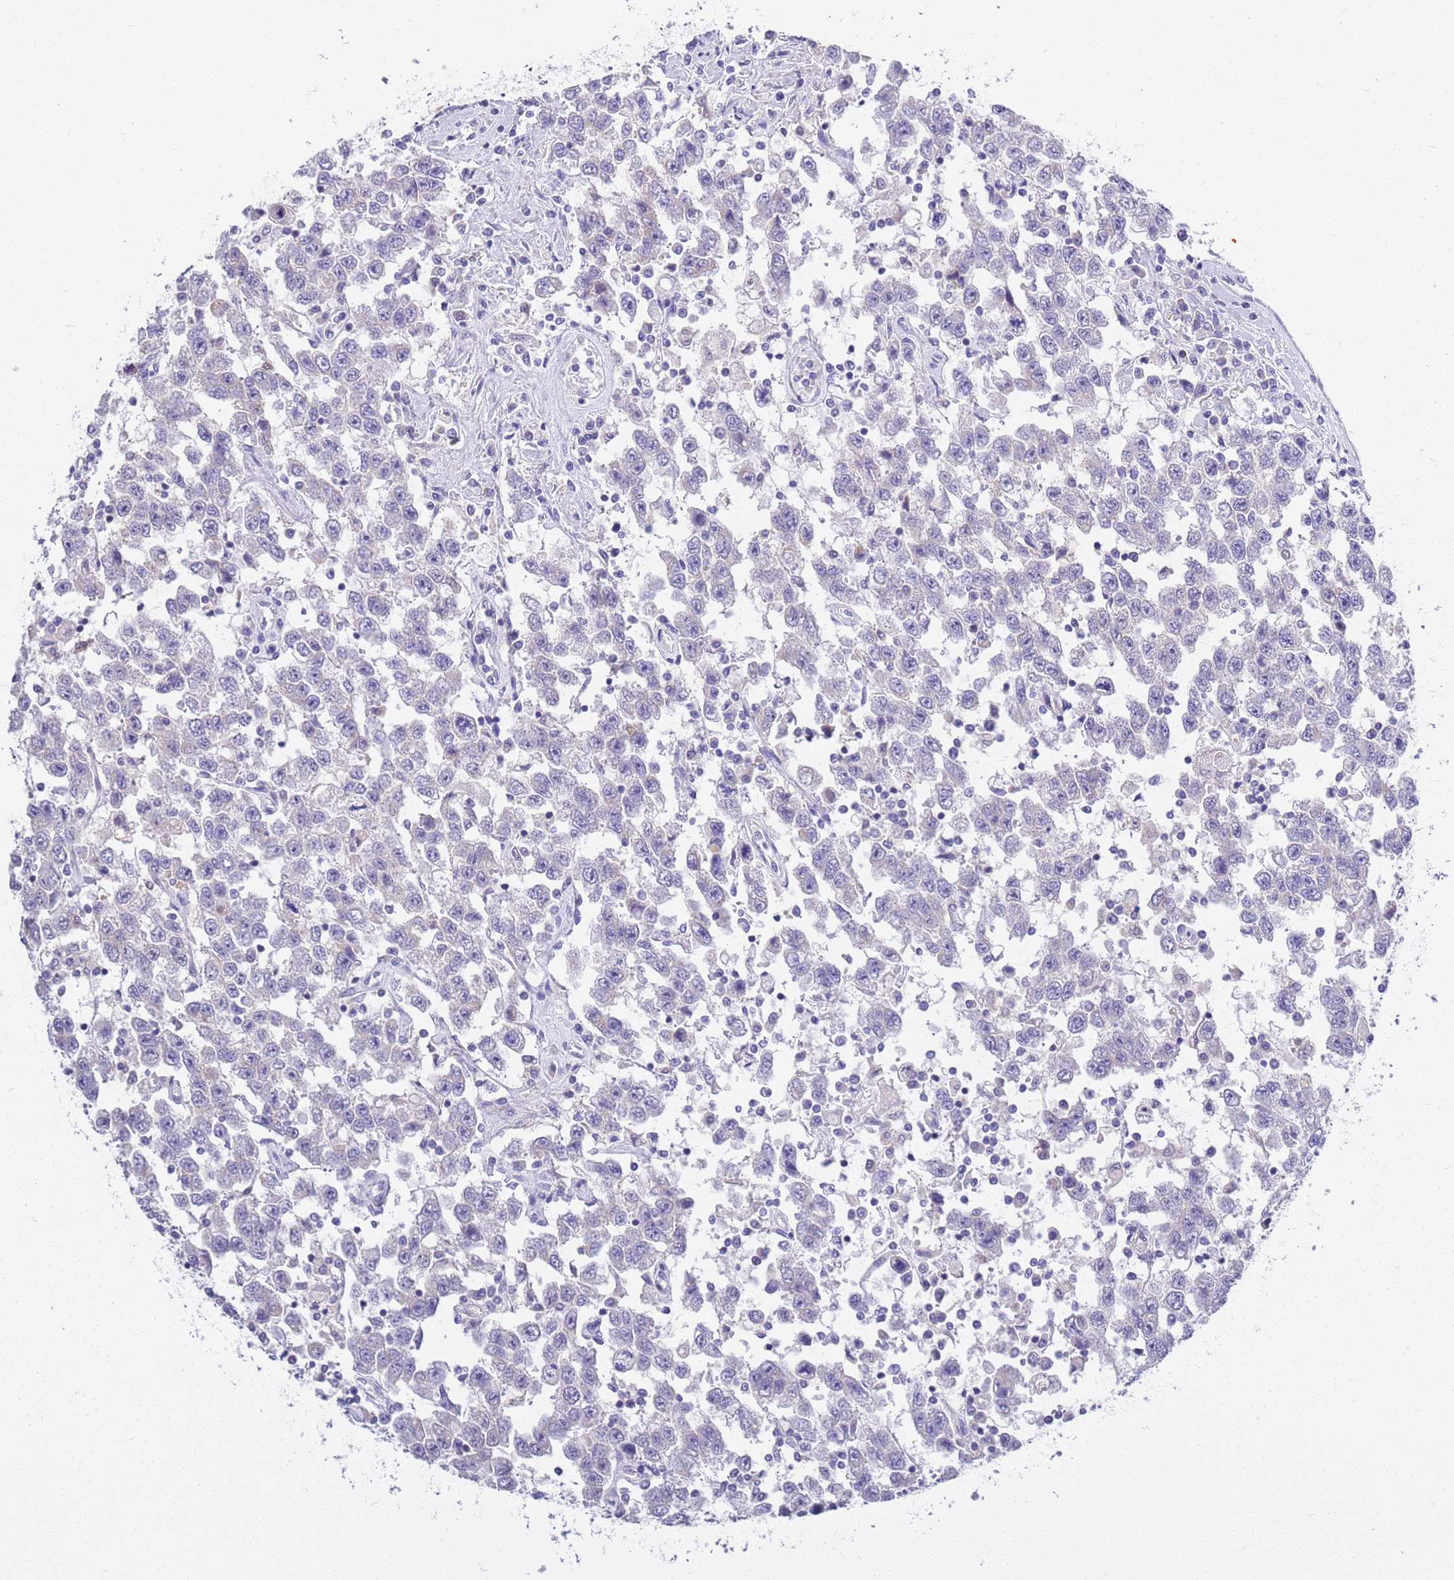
{"staining": {"intensity": "negative", "quantity": "none", "location": "none"}, "tissue": "testis cancer", "cell_type": "Tumor cells", "image_type": "cancer", "snomed": [{"axis": "morphology", "description": "Seminoma, NOS"}, {"axis": "topography", "description": "Testis"}], "caption": "Micrograph shows no protein positivity in tumor cells of testis seminoma tissue.", "gene": "BRMS1L", "patient": {"sex": "male", "age": 41}}